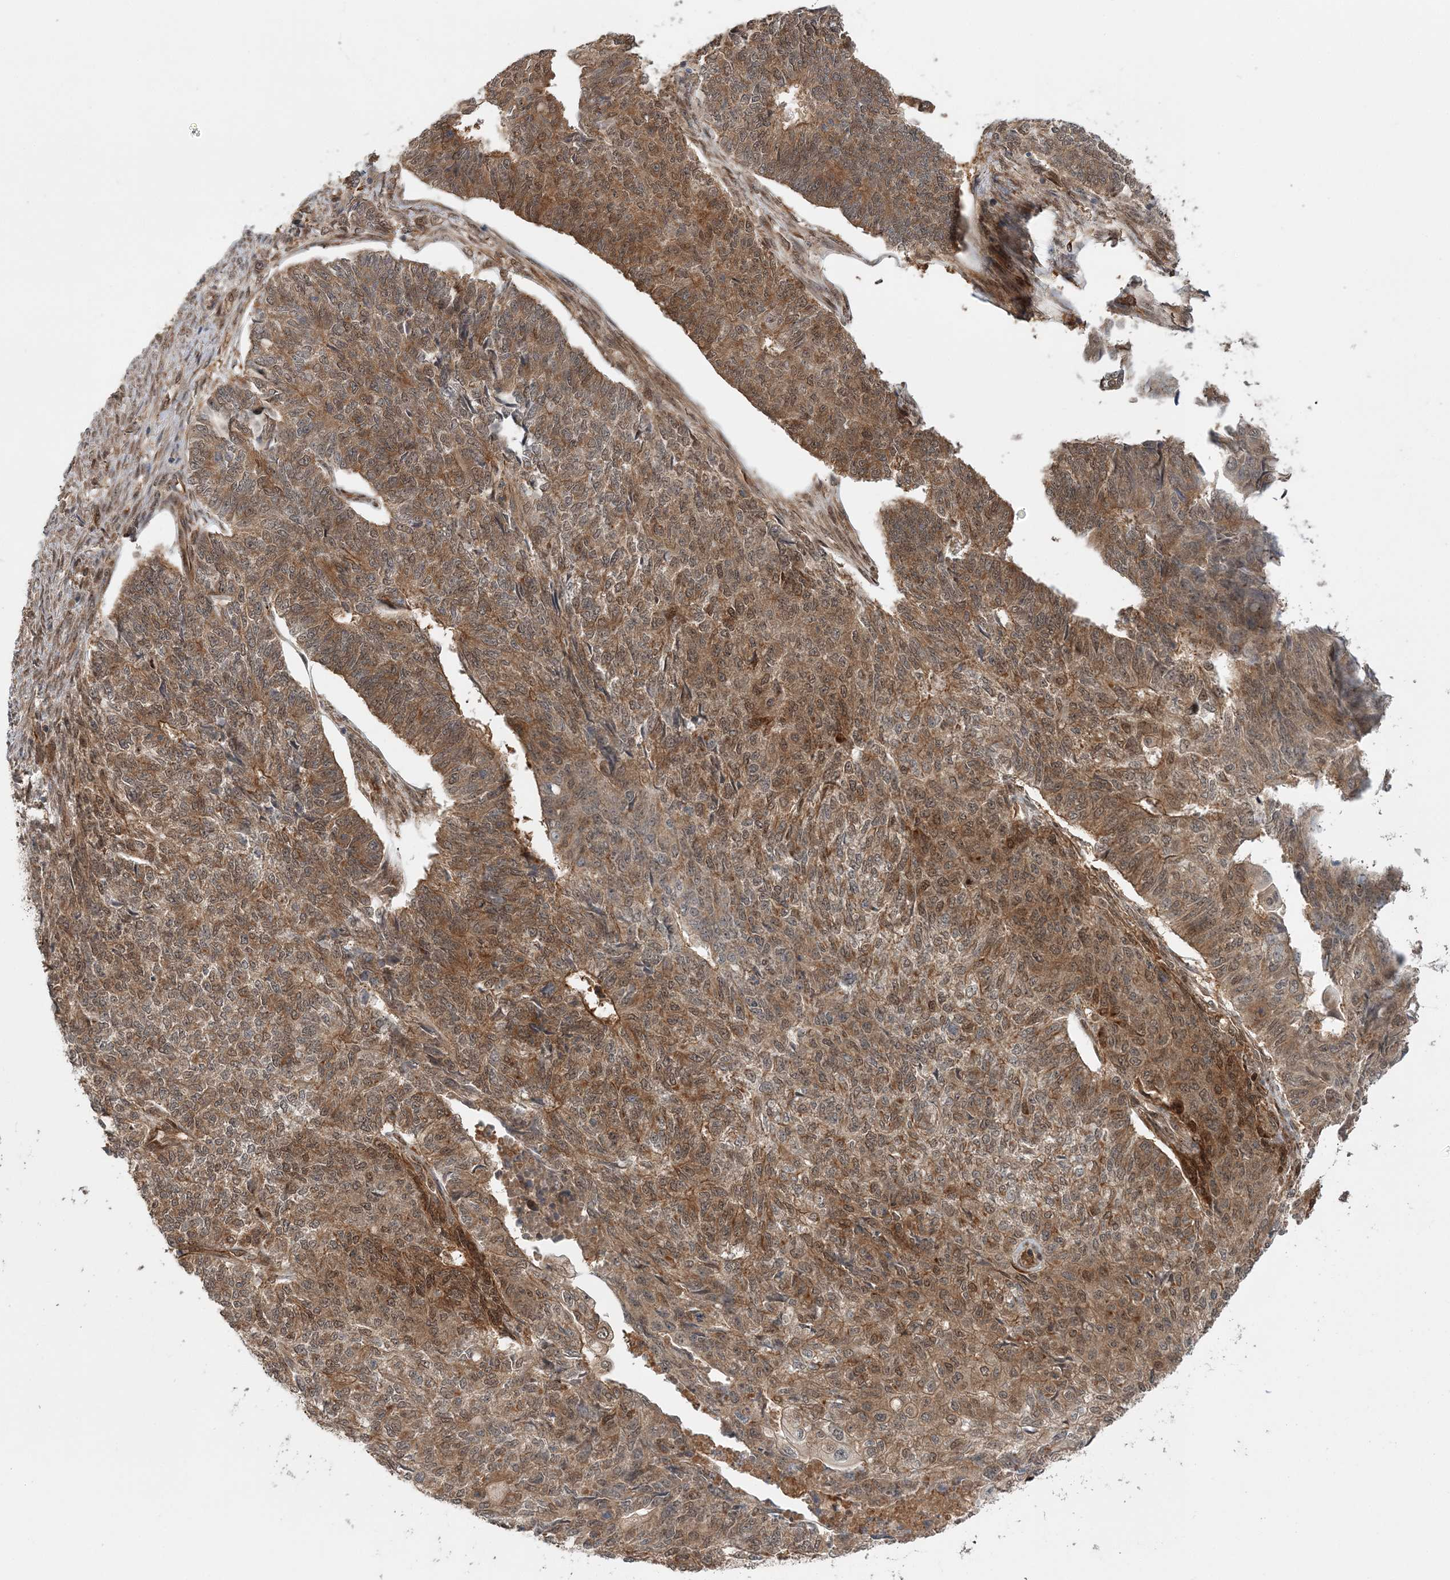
{"staining": {"intensity": "moderate", "quantity": ">75%", "location": "cytoplasmic/membranous,nuclear"}, "tissue": "endometrial cancer", "cell_type": "Tumor cells", "image_type": "cancer", "snomed": [{"axis": "morphology", "description": "Adenocarcinoma, NOS"}, {"axis": "topography", "description": "Endometrium"}], "caption": "Moderate cytoplasmic/membranous and nuclear positivity is present in about >75% of tumor cells in endometrial cancer (adenocarcinoma).", "gene": "UBTD2", "patient": {"sex": "female", "age": 32}}